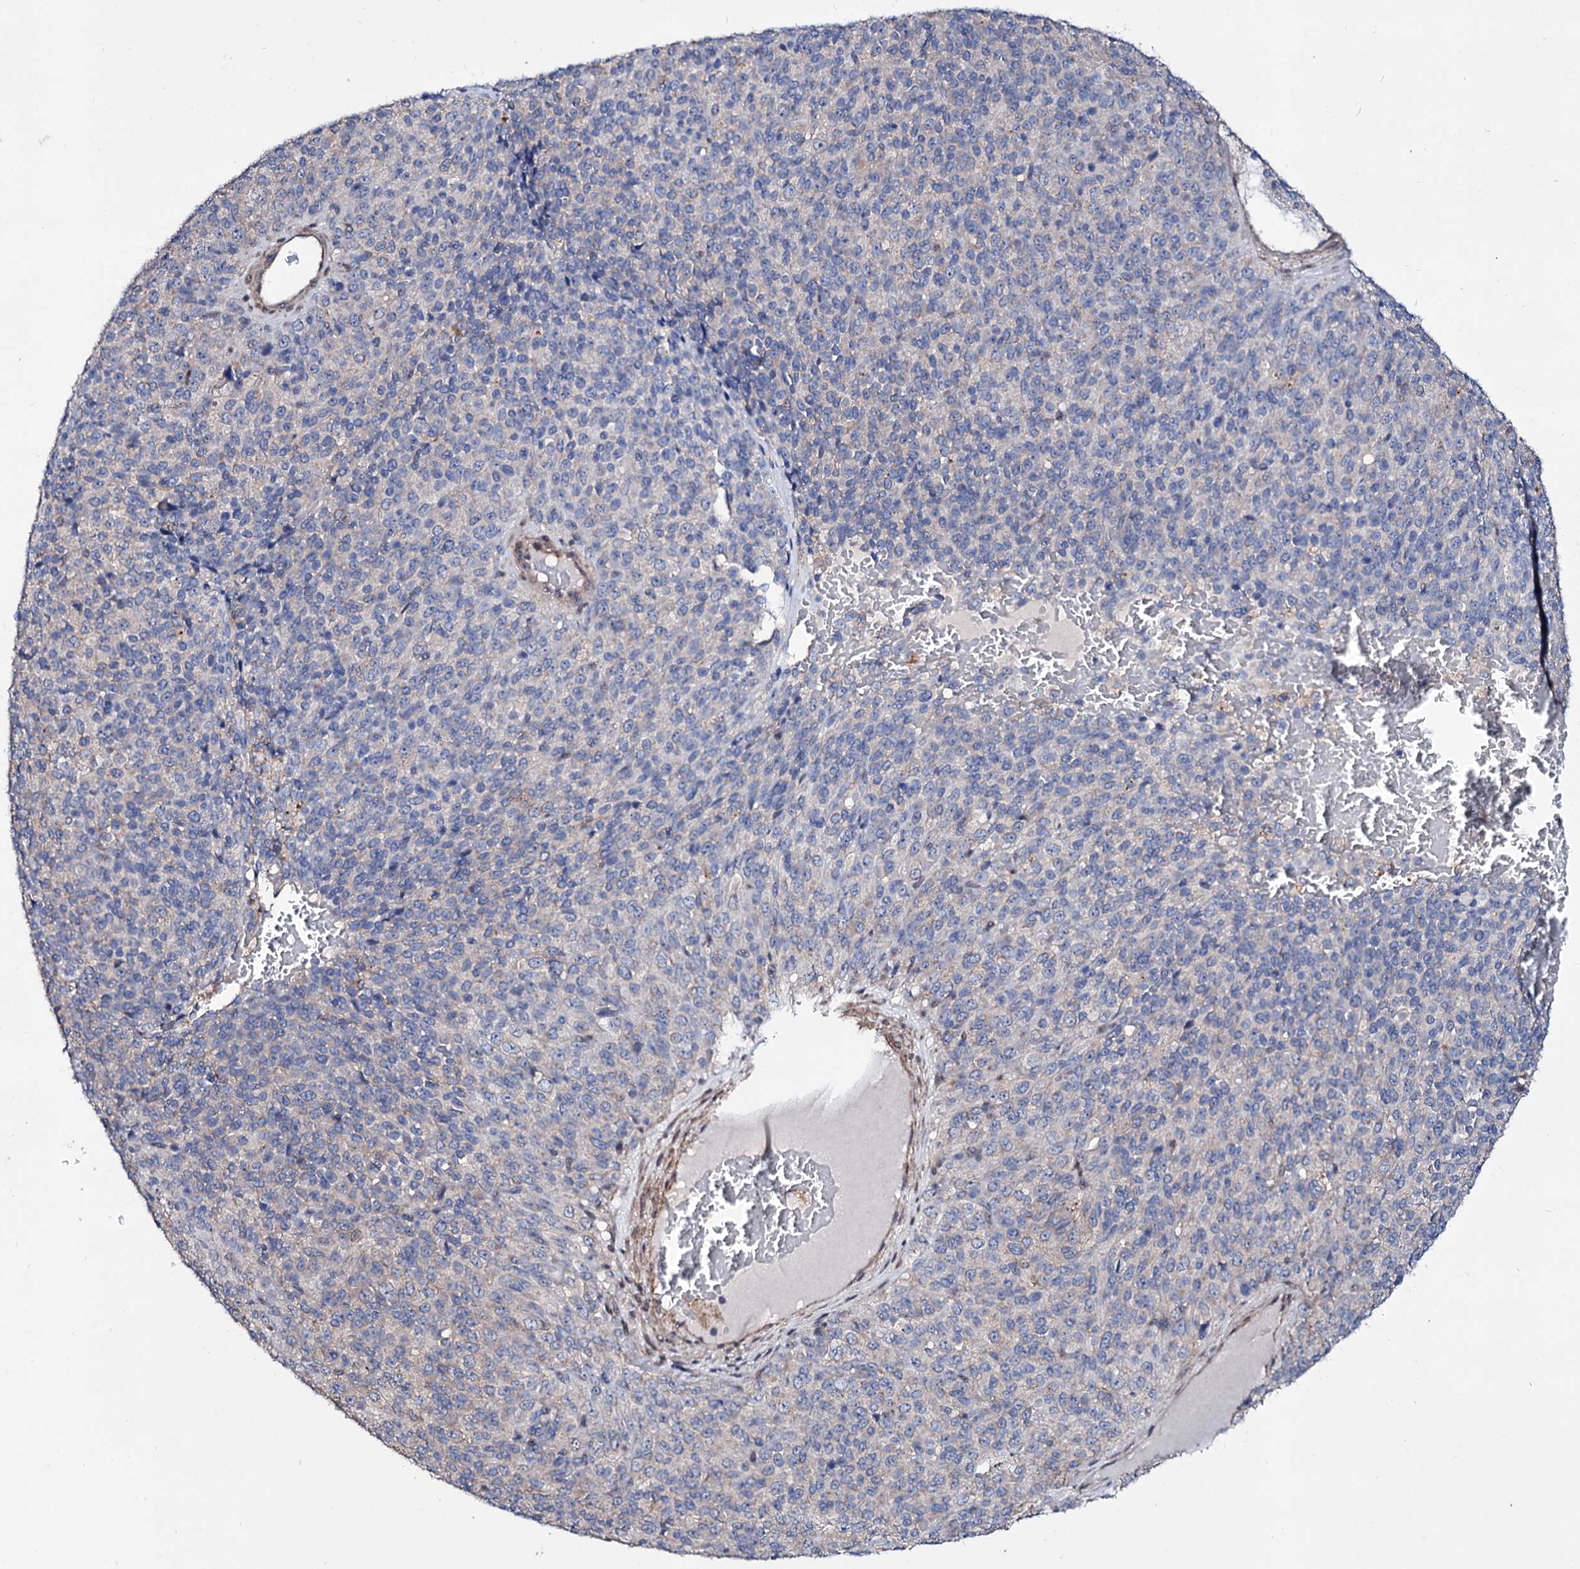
{"staining": {"intensity": "negative", "quantity": "none", "location": "none"}, "tissue": "melanoma", "cell_type": "Tumor cells", "image_type": "cancer", "snomed": [{"axis": "morphology", "description": "Malignant melanoma, Metastatic site"}, {"axis": "topography", "description": "Brain"}], "caption": "An immunohistochemistry image of malignant melanoma (metastatic site) is shown. There is no staining in tumor cells of malignant melanoma (metastatic site).", "gene": "SEC24A", "patient": {"sex": "female", "age": 56}}